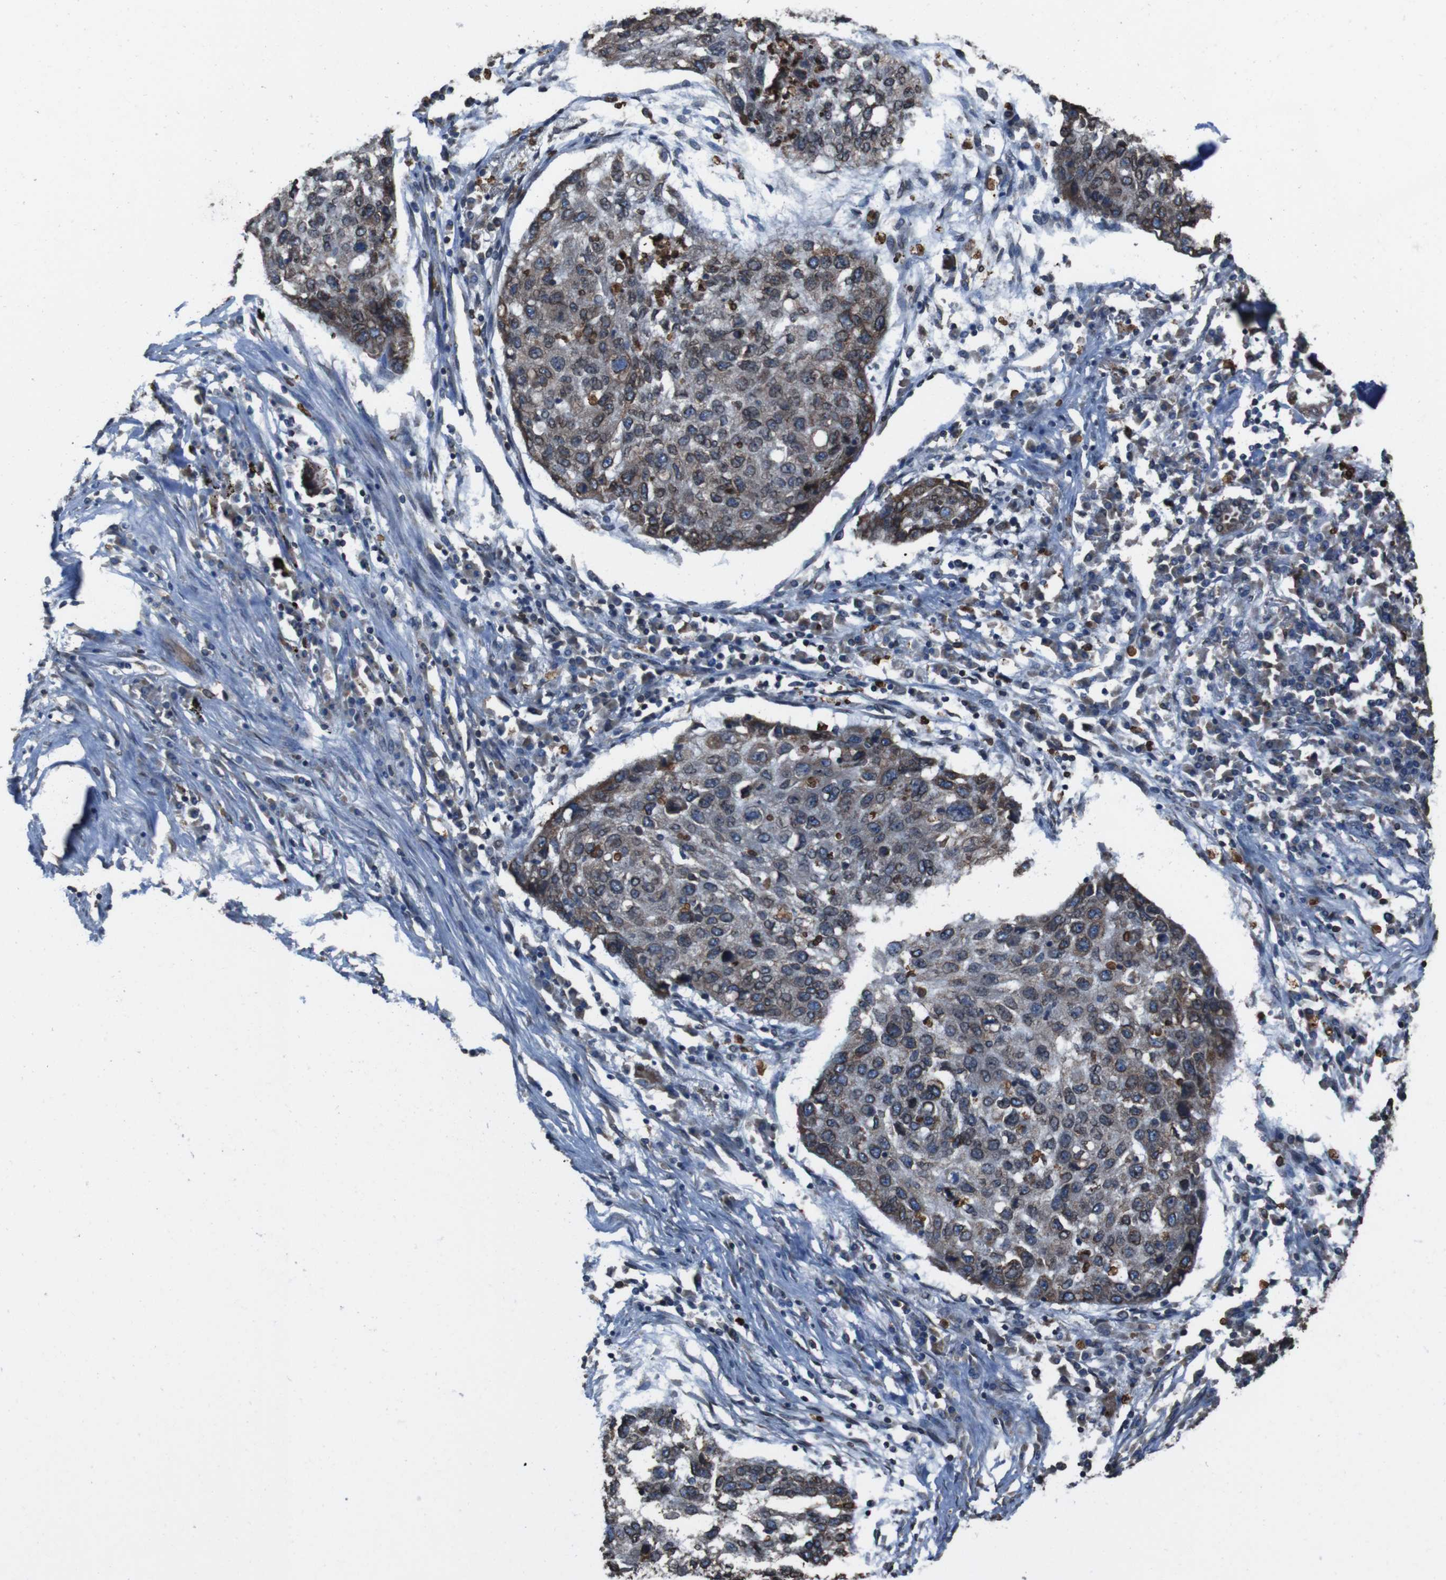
{"staining": {"intensity": "weak", "quantity": "25%-75%", "location": "cytoplasmic/membranous"}, "tissue": "lung cancer", "cell_type": "Tumor cells", "image_type": "cancer", "snomed": [{"axis": "morphology", "description": "Squamous cell carcinoma, NOS"}, {"axis": "topography", "description": "Lung"}], "caption": "Lung cancer tissue reveals weak cytoplasmic/membranous staining in approximately 25%-75% of tumor cells, visualized by immunohistochemistry. (IHC, brightfield microscopy, high magnification).", "gene": "APMAP", "patient": {"sex": "female", "age": 63}}